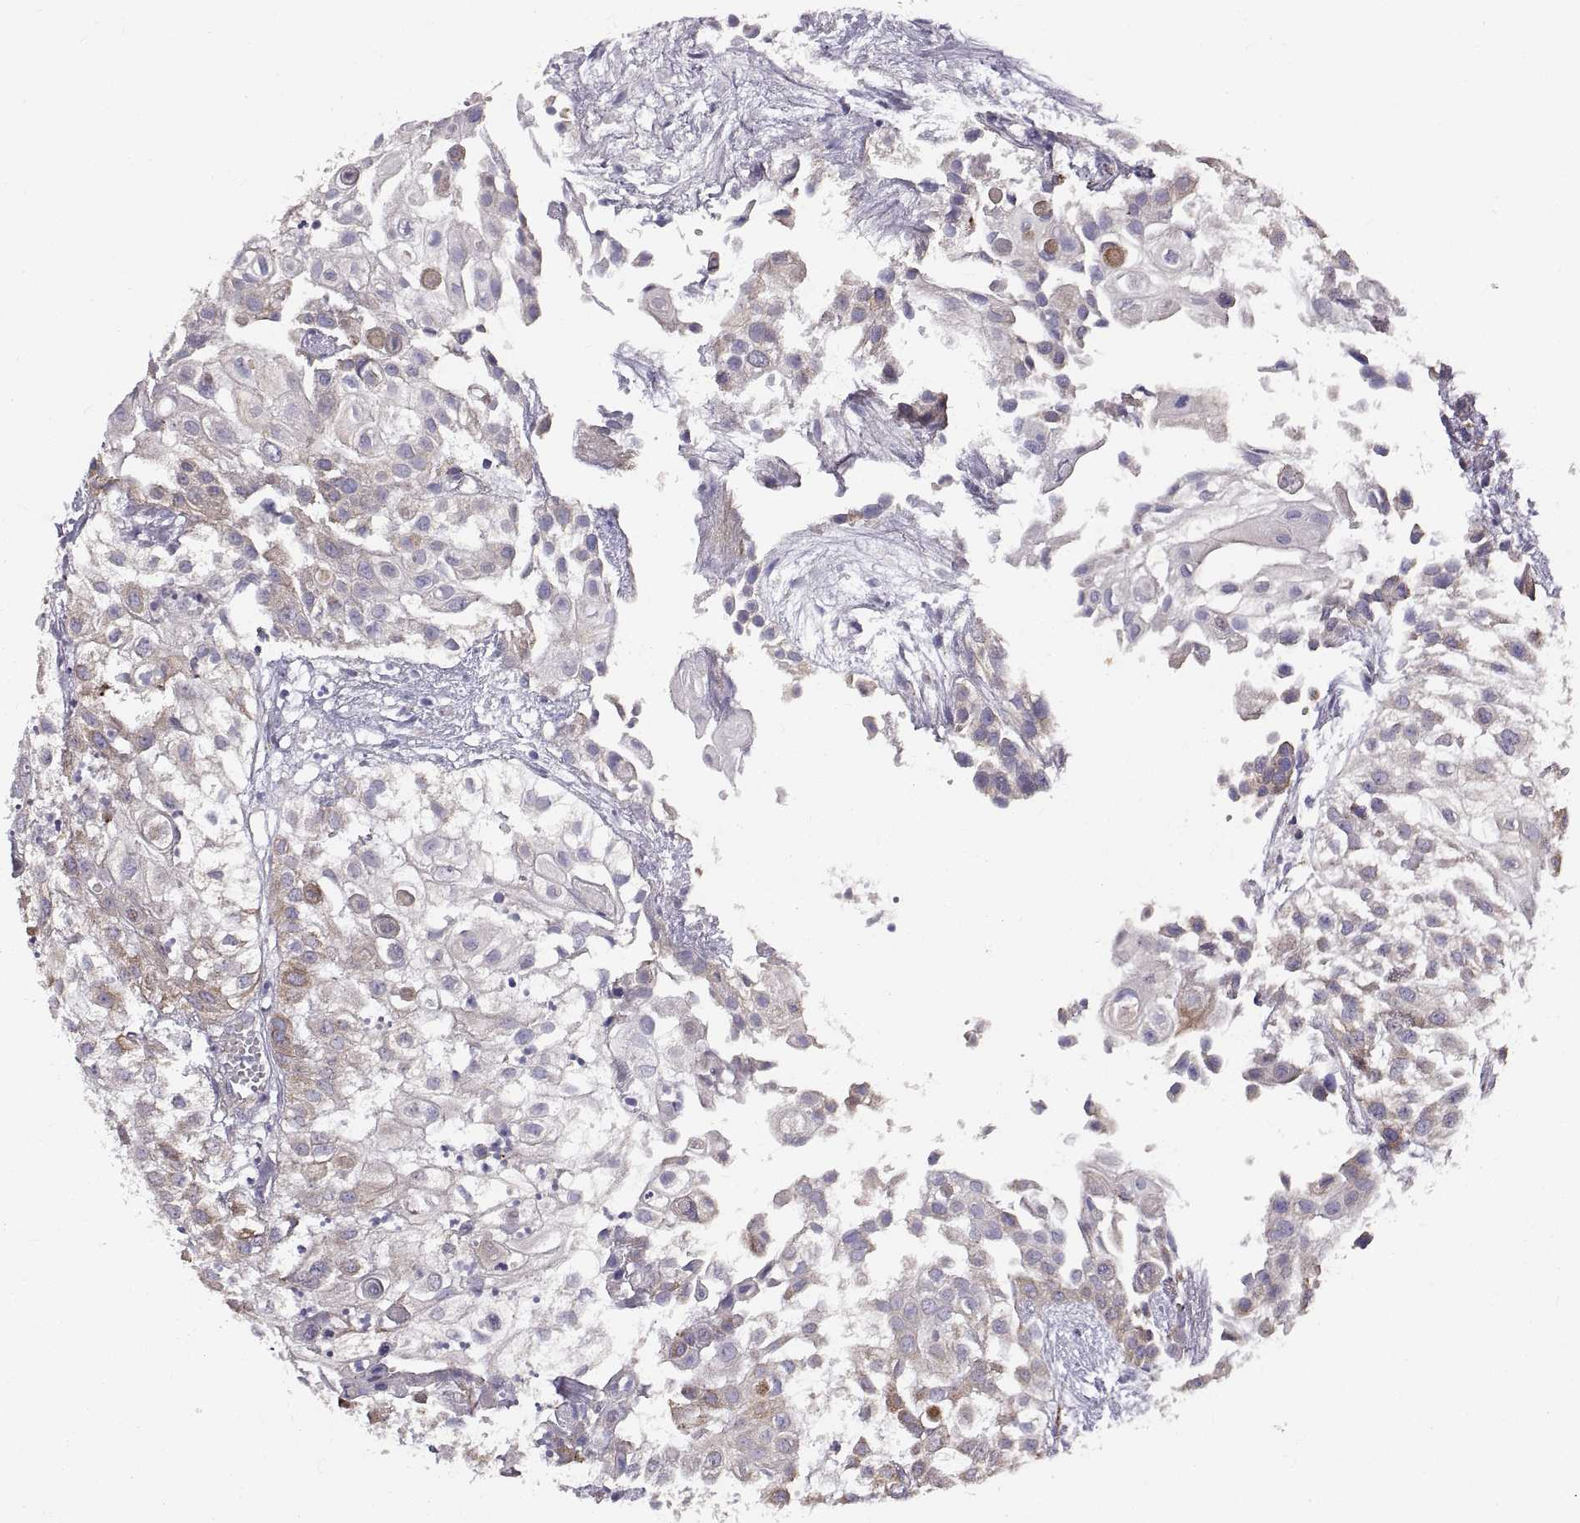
{"staining": {"intensity": "moderate", "quantity": "<25%", "location": "cytoplasmic/membranous"}, "tissue": "urothelial cancer", "cell_type": "Tumor cells", "image_type": "cancer", "snomed": [{"axis": "morphology", "description": "Urothelial carcinoma, High grade"}, {"axis": "topography", "description": "Urinary bladder"}], "caption": "Brown immunohistochemical staining in high-grade urothelial carcinoma displays moderate cytoplasmic/membranous expression in approximately <25% of tumor cells.", "gene": "PLEKHB2", "patient": {"sex": "female", "age": 79}}